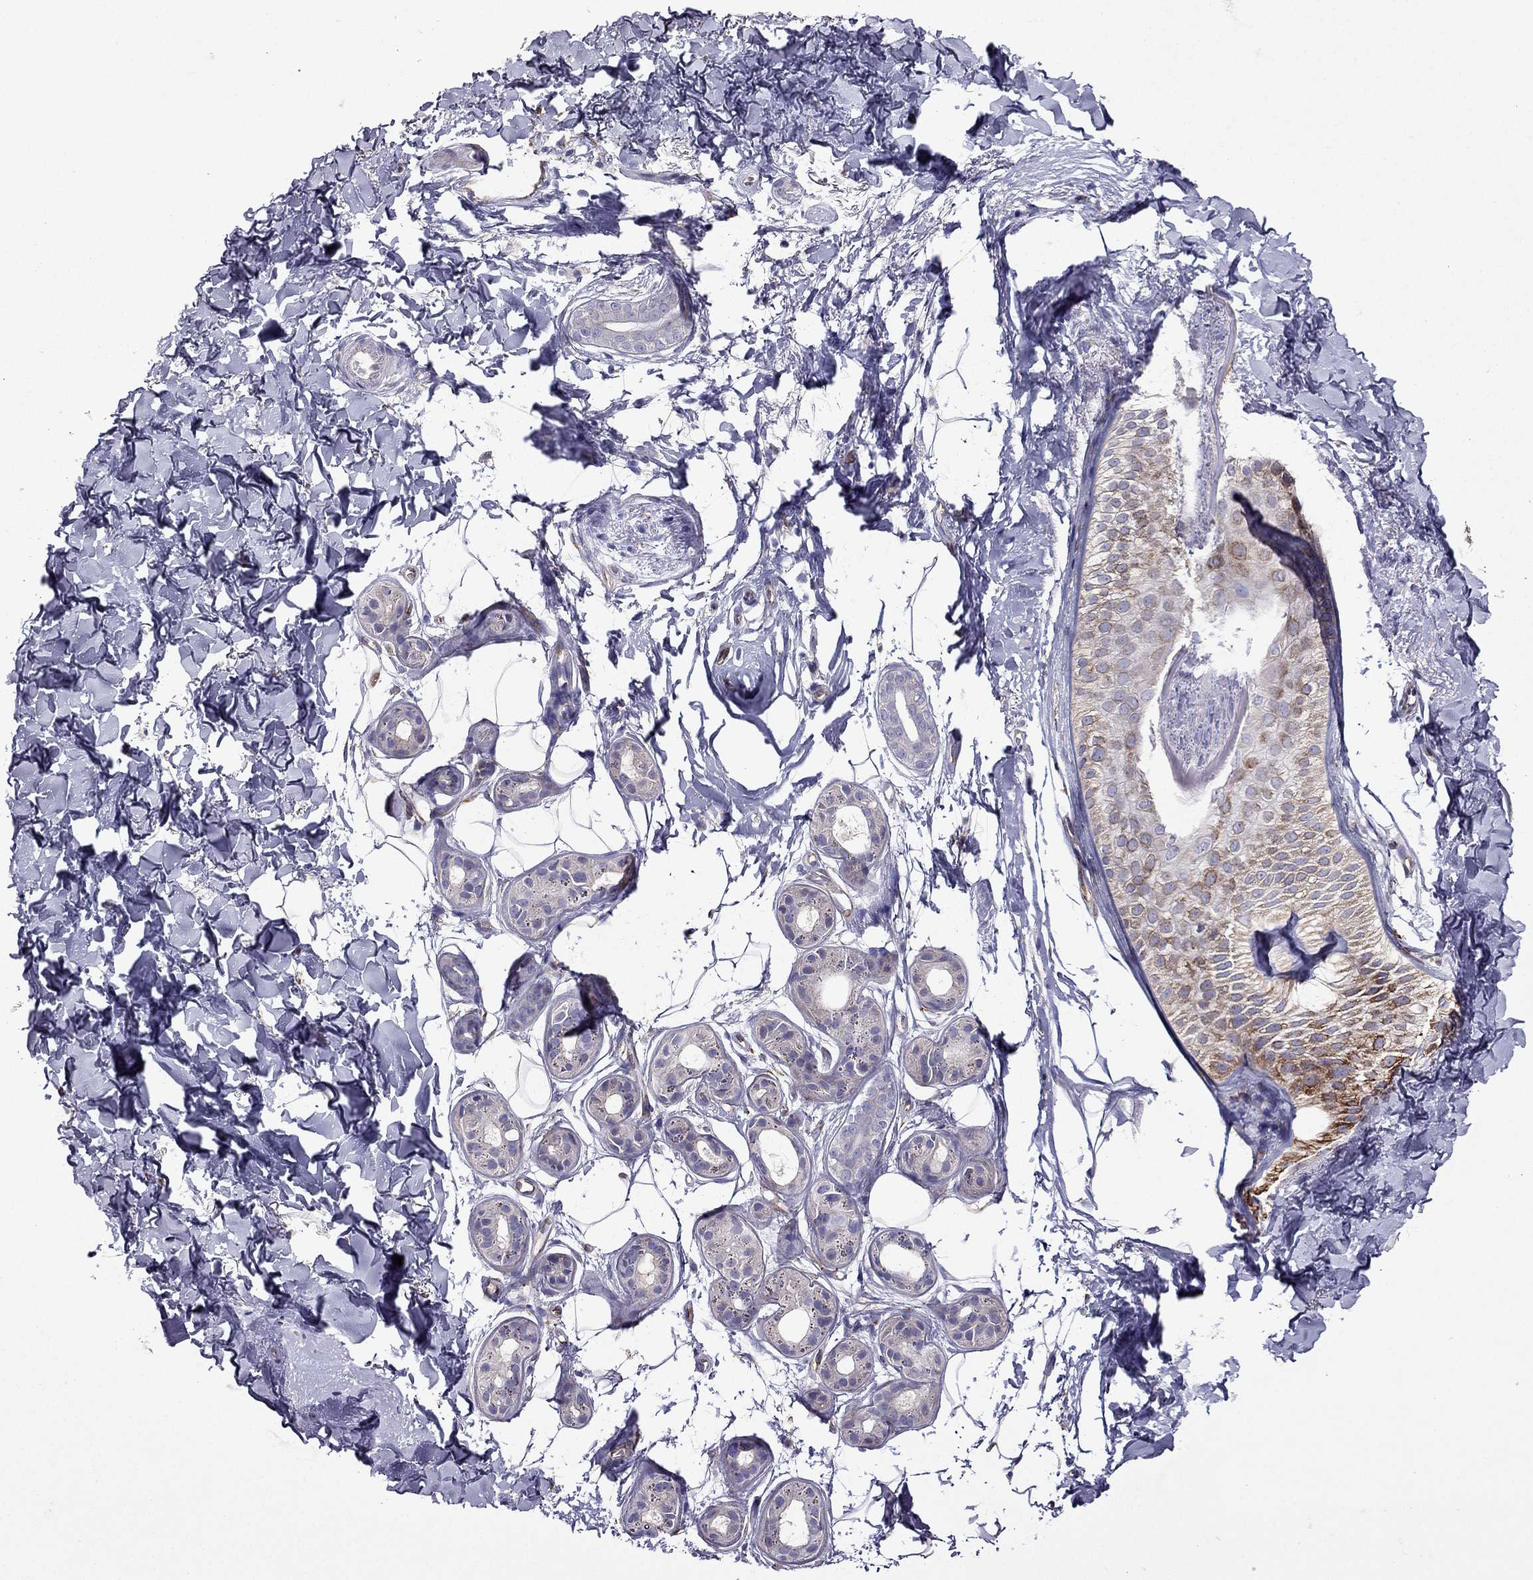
{"staining": {"intensity": "moderate", "quantity": "<25%", "location": "cytoplasmic/membranous"}, "tissue": "skin cancer", "cell_type": "Tumor cells", "image_type": "cancer", "snomed": [{"axis": "morphology", "description": "Normal tissue, NOS"}, {"axis": "morphology", "description": "Basal cell carcinoma"}, {"axis": "topography", "description": "Skin"}], "caption": "Basal cell carcinoma (skin) tissue shows moderate cytoplasmic/membranous staining in approximately <25% of tumor cells, visualized by immunohistochemistry.", "gene": "IKBIP", "patient": {"sex": "male", "age": 84}}